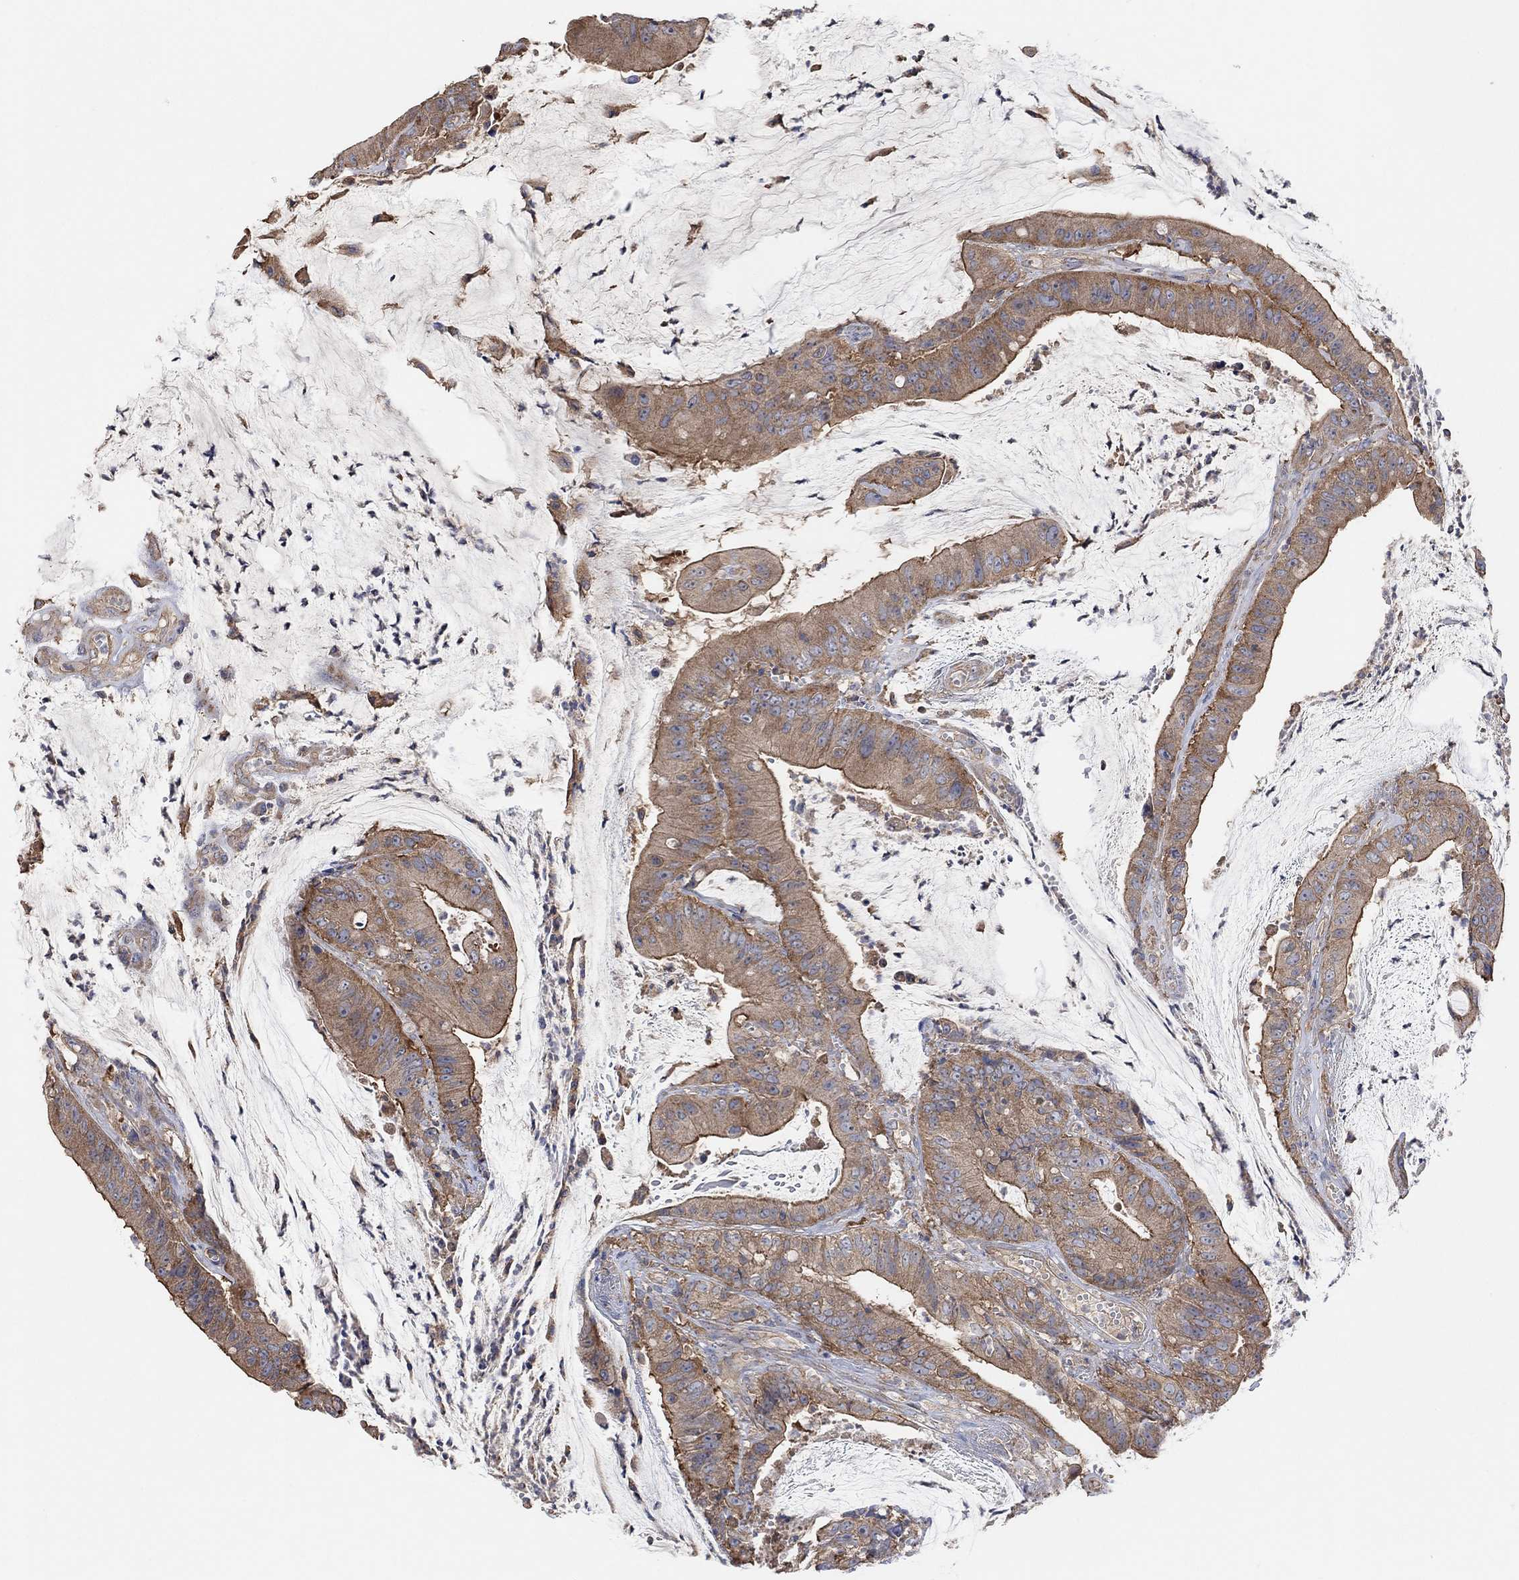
{"staining": {"intensity": "moderate", "quantity": ">75%", "location": "cytoplasmic/membranous"}, "tissue": "colorectal cancer", "cell_type": "Tumor cells", "image_type": "cancer", "snomed": [{"axis": "morphology", "description": "Adenocarcinoma, NOS"}, {"axis": "topography", "description": "Colon"}], "caption": "The photomicrograph demonstrates a brown stain indicating the presence of a protein in the cytoplasmic/membranous of tumor cells in colorectal adenocarcinoma.", "gene": "BLOC1S3", "patient": {"sex": "female", "age": 69}}